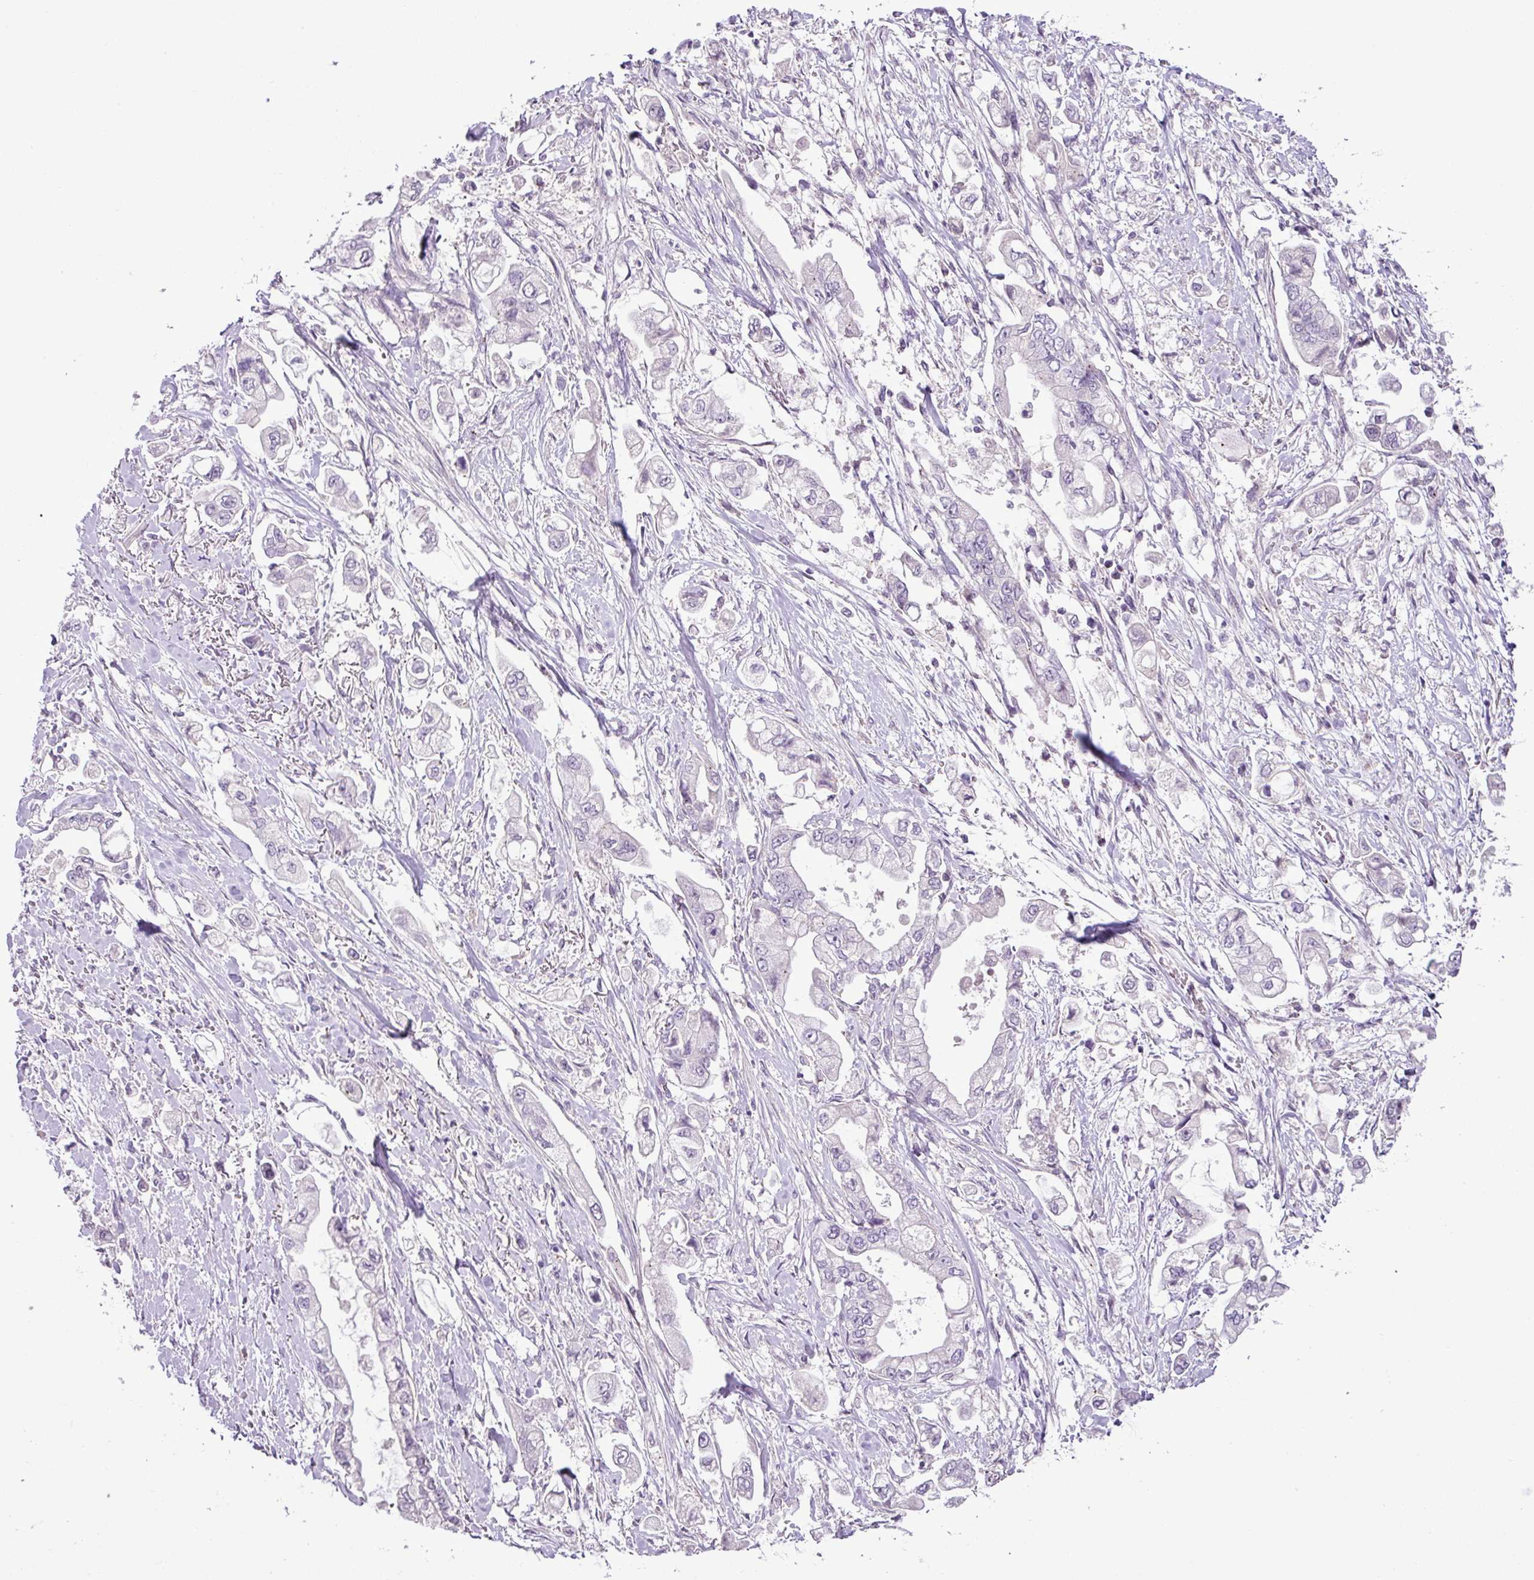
{"staining": {"intensity": "negative", "quantity": "none", "location": "none"}, "tissue": "stomach cancer", "cell_type": "Tumor cells", "image_type": "cancer", "snomed": [{"axis": "morphology", "description": "Adenocarcinoma, NOS"}, {"axis": "topography", "description": "Stomach"}], "caption": "Stomach cancer (adenocarcinoma) stained for a protein using IHC exhibits no staining tumor cells.", "gene": "DNAJB13", "patient": {"sex": "male", "age": 62}}